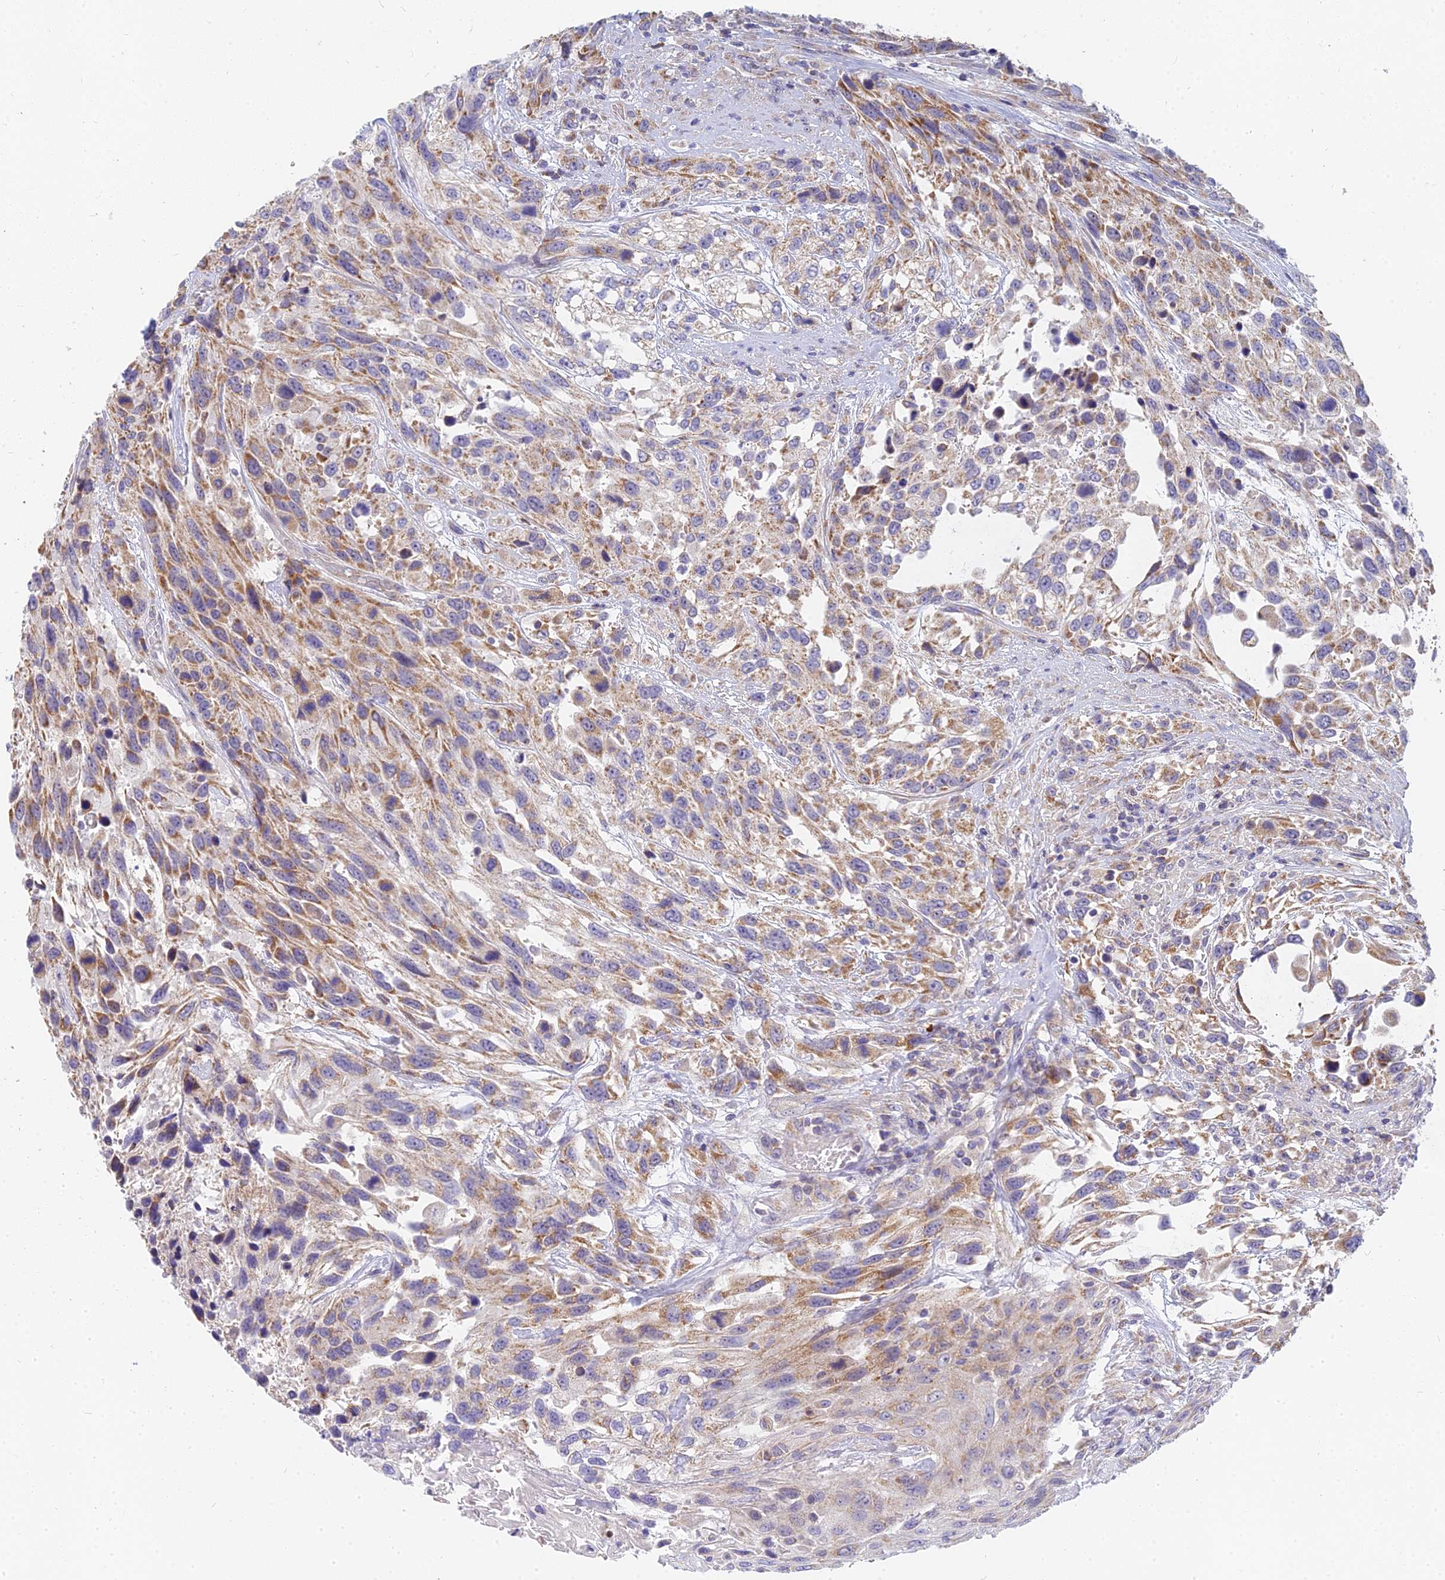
{"staining": {"intensity": "moderate", "quantity": ">75%", "location": "cytoplasmic/membranous"}, "tissue": "urothelial cancer", "cell_type": "Tumor cells", "image_type": "cancer", "snomed": [{"axis": "morphology", "description": "Urothelial carcinoma, High grade"}, {"axis": "topography", "description": "Urinary bladder"}], "caption": "High-grade urothelial carcinoma stained with immunohistochemistry (IHC) reveals moderate cytoplasmic/membranous positivity in about >75% of tumor cells.", "gene": "MRPL15", "patient": {"sex": "female", "age": 70}}